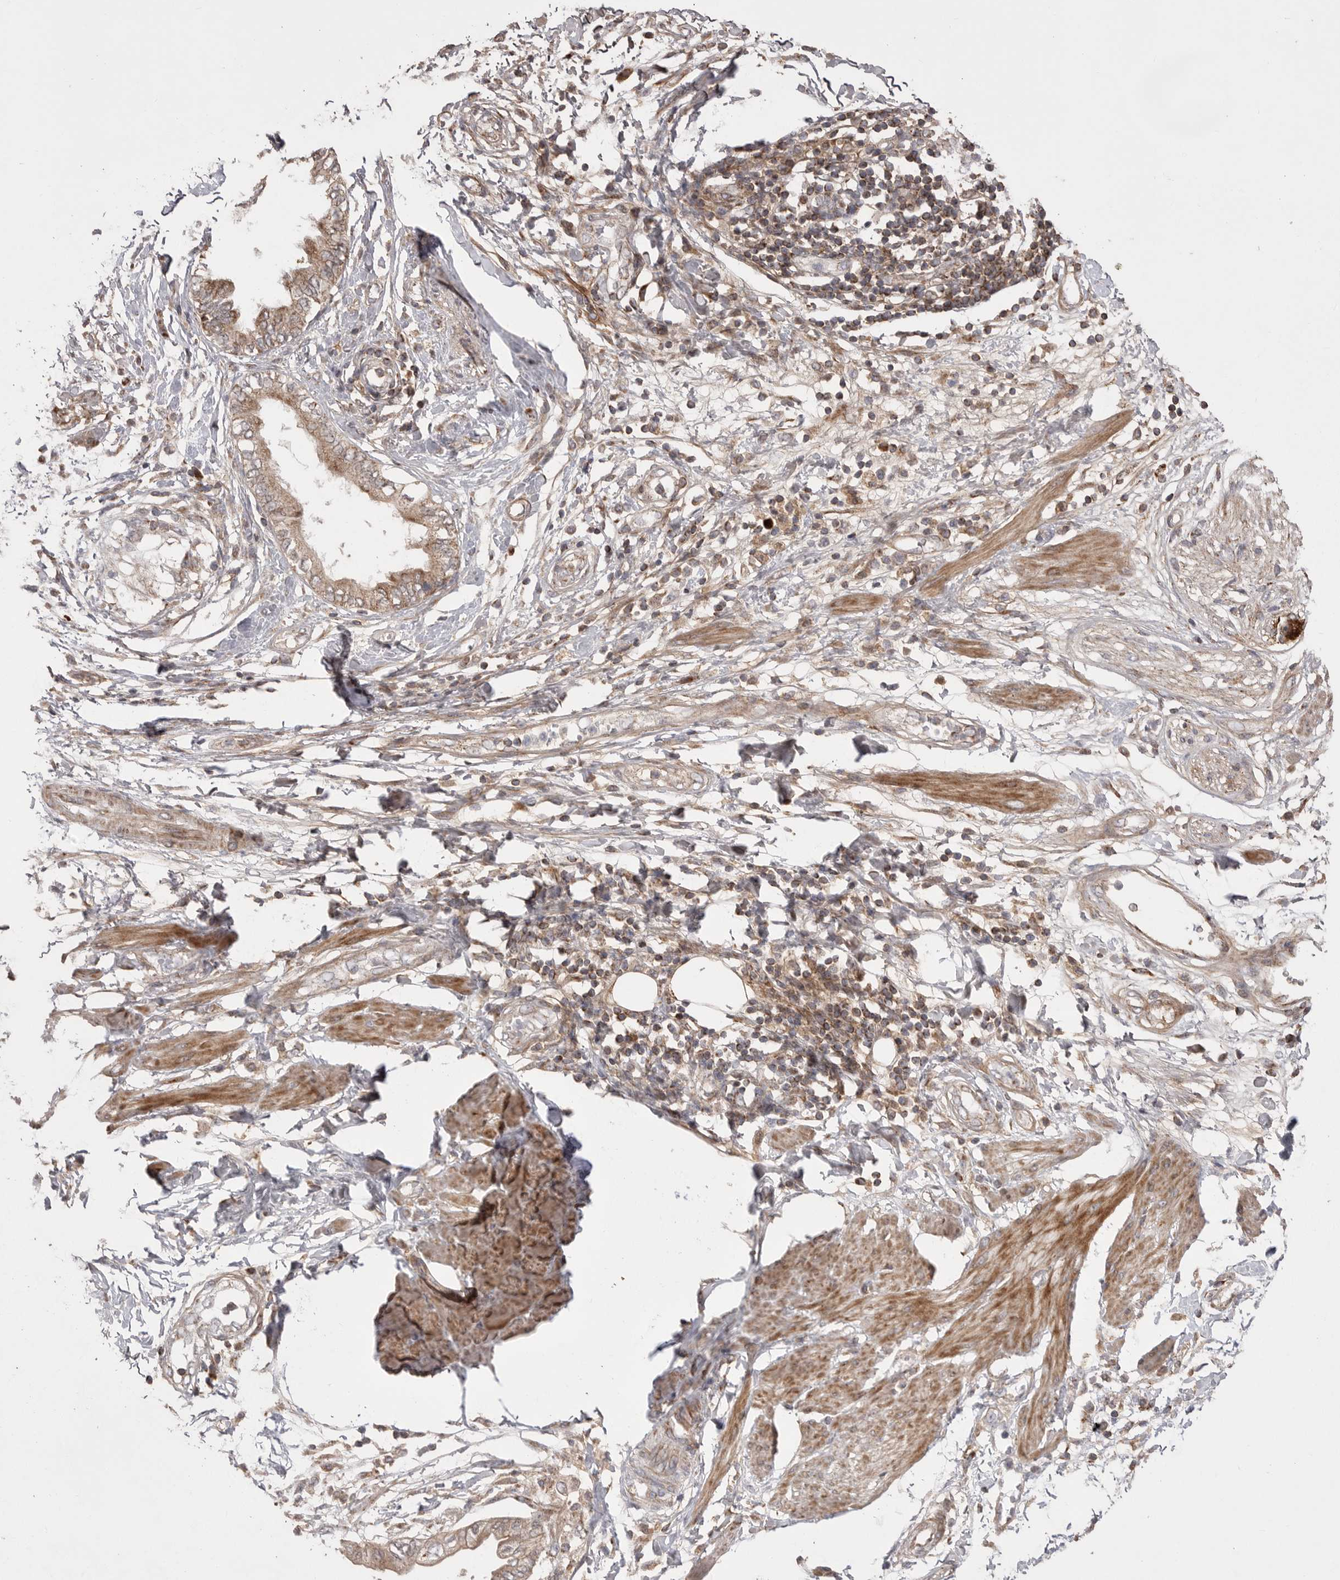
{"staining": {"intensity": "moderate", "quantity": ">75%", "location": "cytoplasmic/membranous"}, "tissue": "pancreatic cancer", "cell_type": "Tumor cells", "image_type": "cancer", "snomed": [{"axis": "morphology", "description": "Normal tissue, NOS"}, {"axis": "morphology", "description": "Adenocarcinoma, NOS"}, {"axis": "topography", "description": "Pancreas"}, {"axis": "topography", "description": "Duodenum"}], "caption": "A brown stain shows moderate cytoplasmic/membranous positivity of a protein in human pancreatic cancer (adenocarcinoma) tumor cells.", "gene": "KYAT3", "patient": {"sex": "female", "age": 60}}